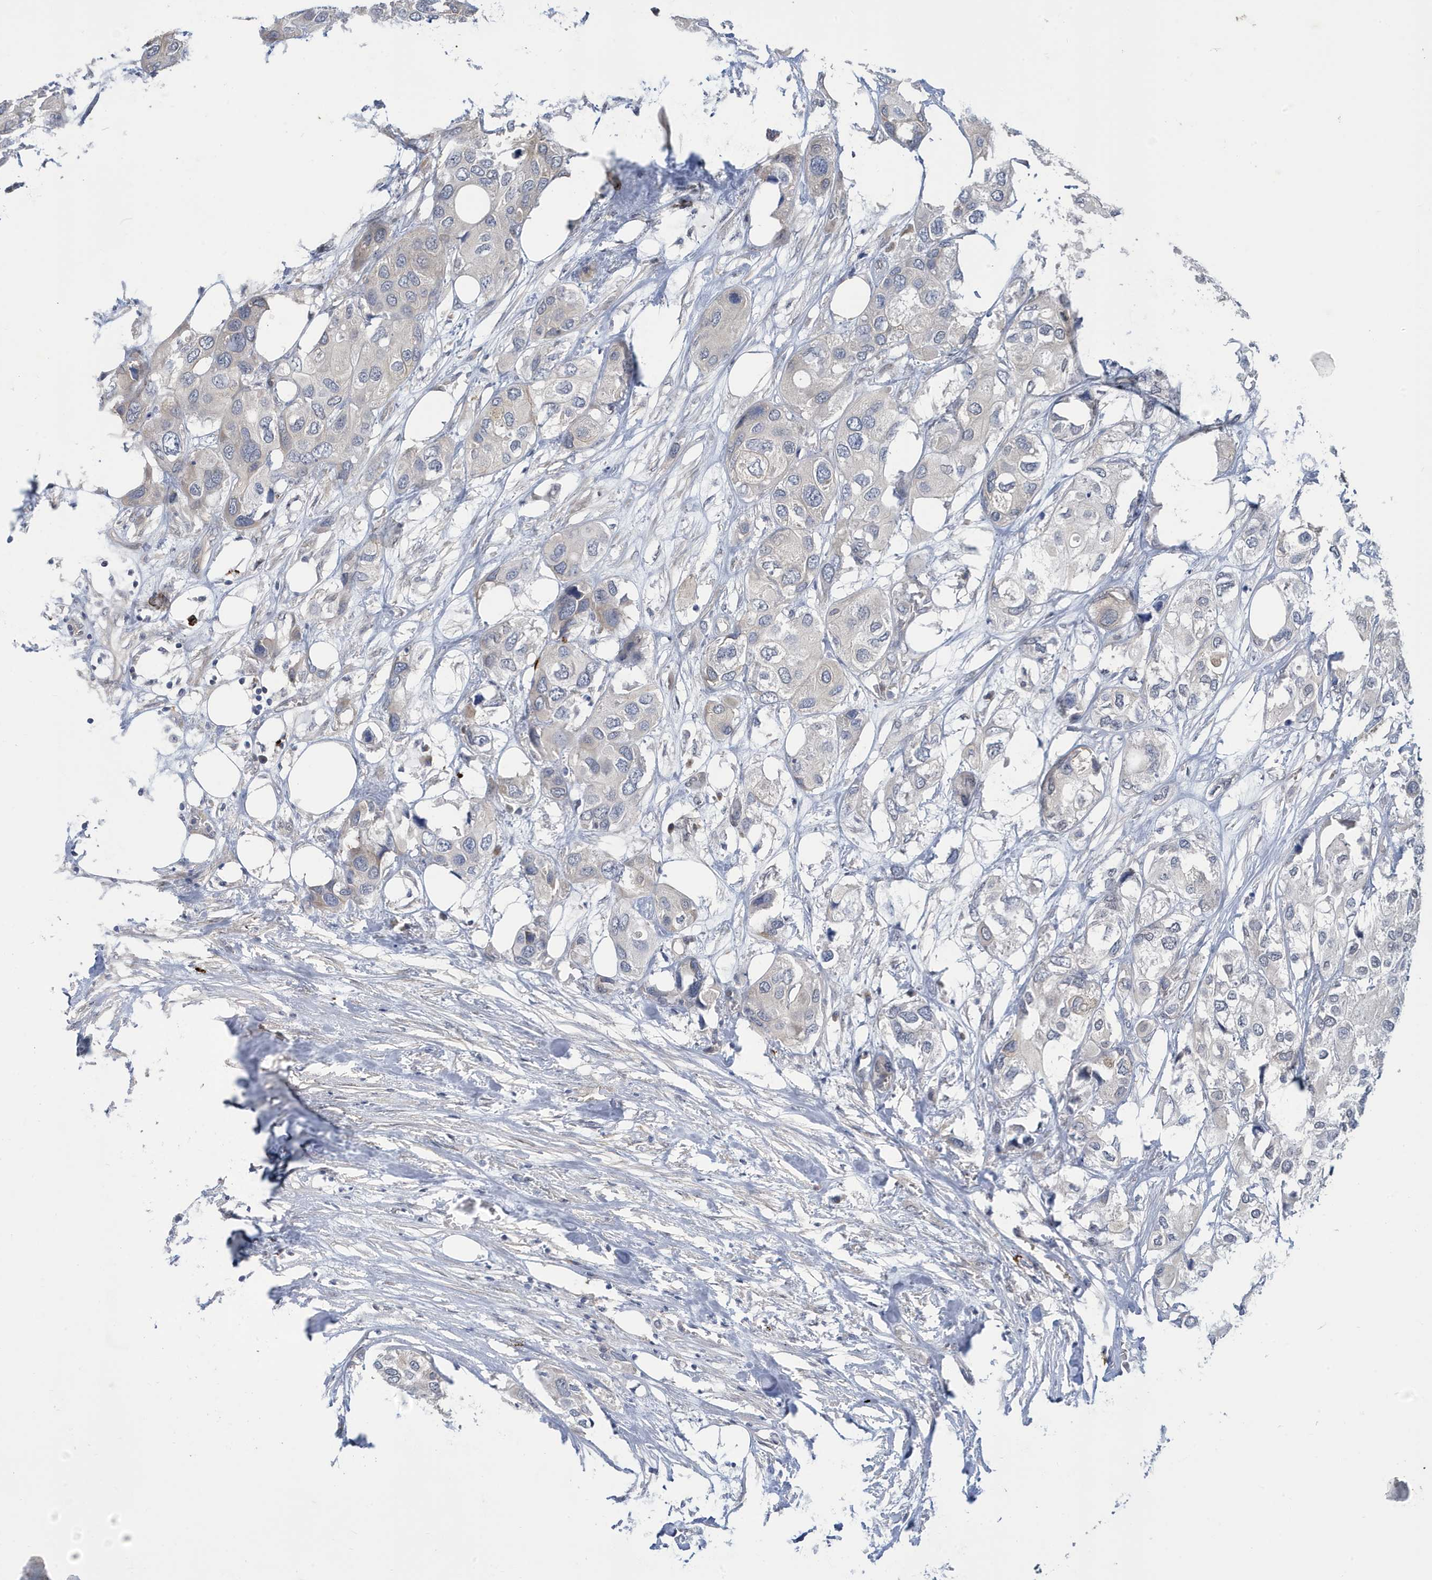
{"staining": {"intensity": "negative", "quantity": "none", "location": "none"}, "tissue": "urothelial cancer", "cell_type": "Tumor cells", "image_type": "cancer", "snomed": [{"axis": "morphology", "description": "Urothelial carcinoma, High grade"}, {"axis": "topography", "description": "Urinary bladder"}], "caption": "Immunohistochemical staining of urothelial carcinoma (high-grade) reveals no significant staining in tumor cells.", "gene": "ZNF654", "patient": {"sex": "male", "age": 64}}